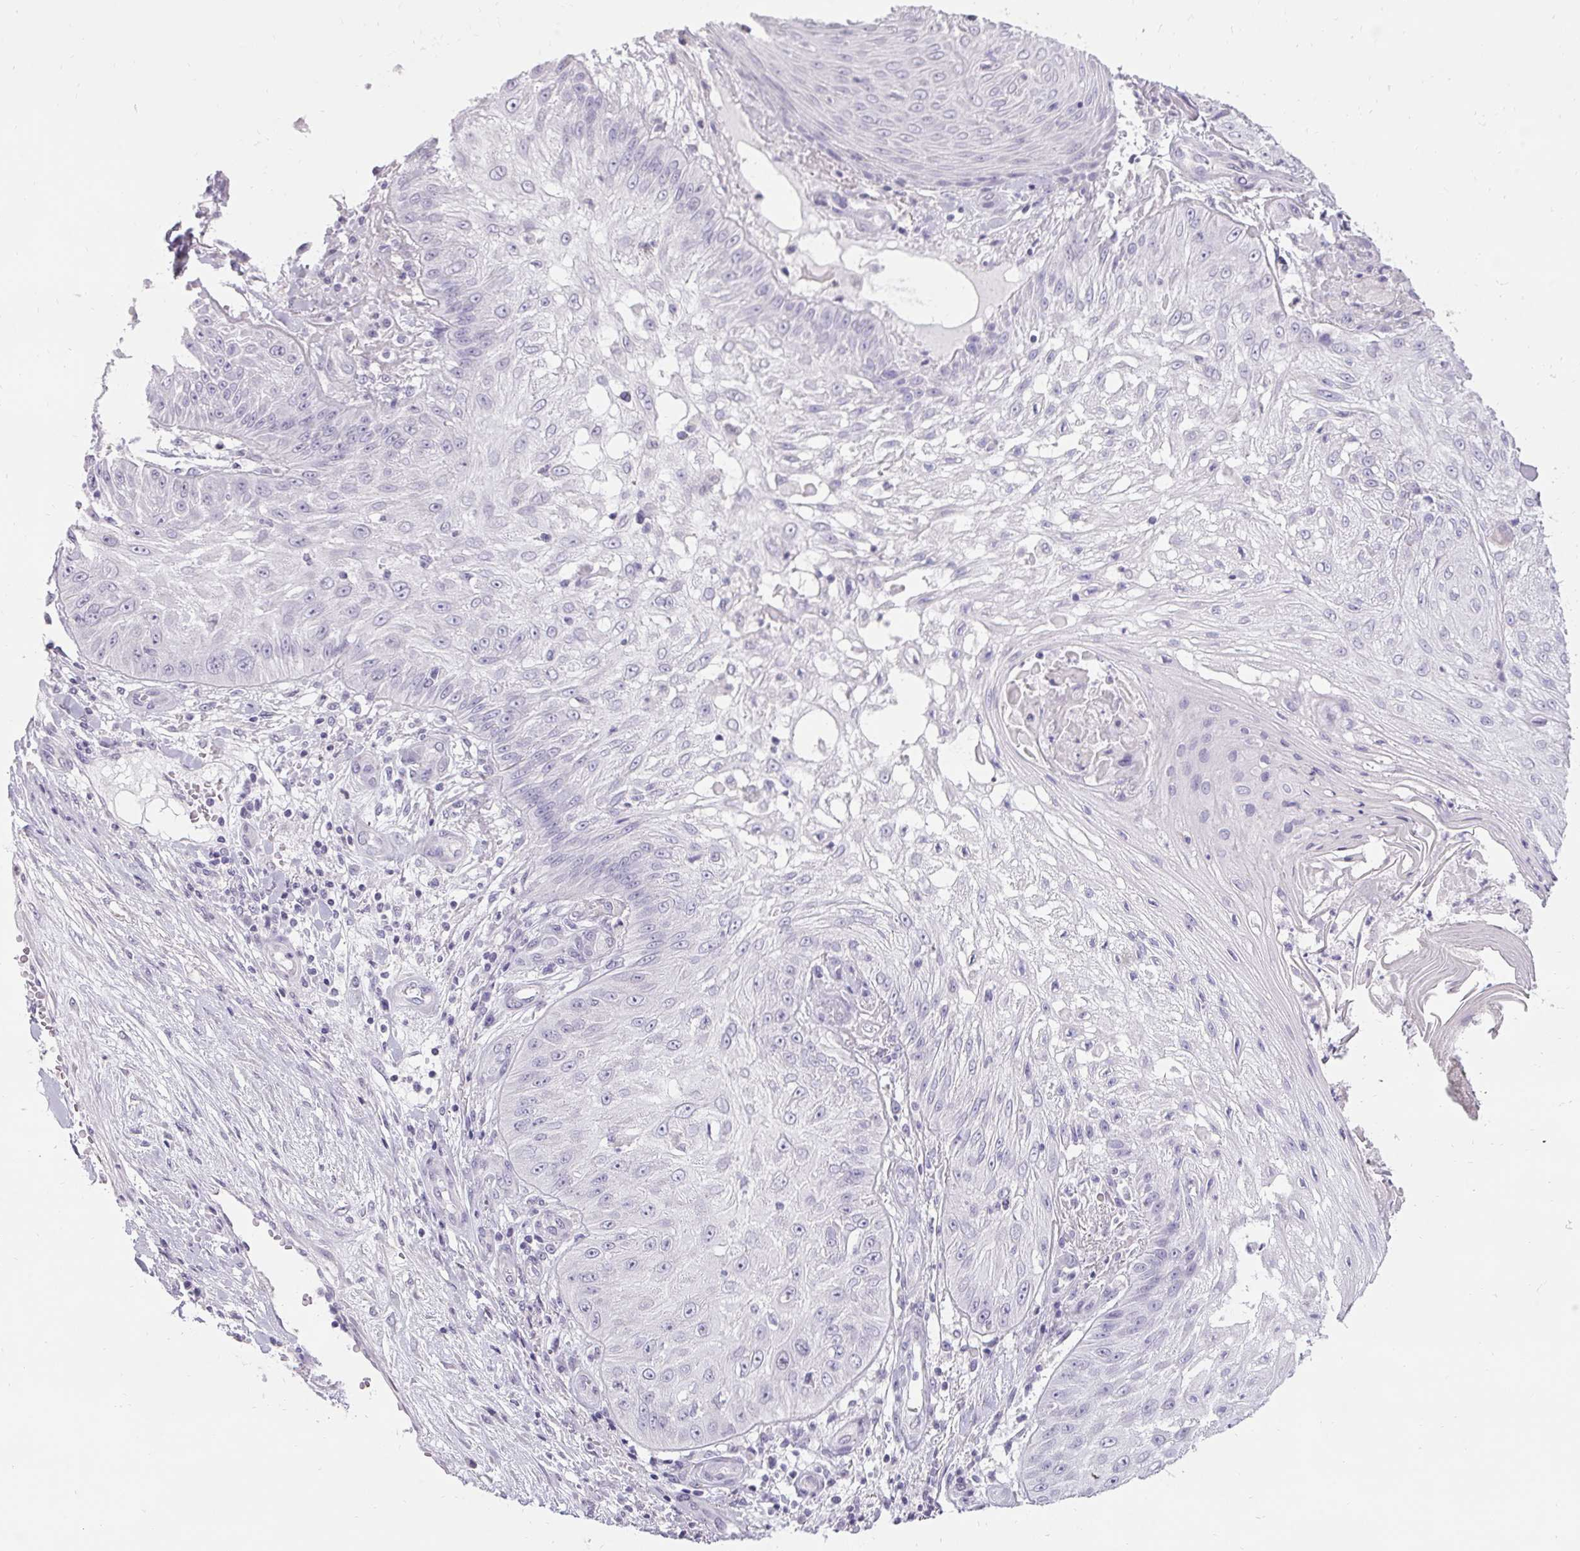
{"staining": {"intensity": "negative", "quantity": "none", "location": "none"}, "tissue": "skin cancer", "cell_type": "Tumor cells", "image_type": "cancer", "snomed": [{"axis": "morphology", "description": "Squamous cell carcinoma, NOS"}, {"axis": "topography", "description": "Skin"}], "caption": "Tumor cells show no significant positivity in skin squamous cell carcinoma.", "gene": "PMEL", "patient": {"sex": "male", "age": 70}}